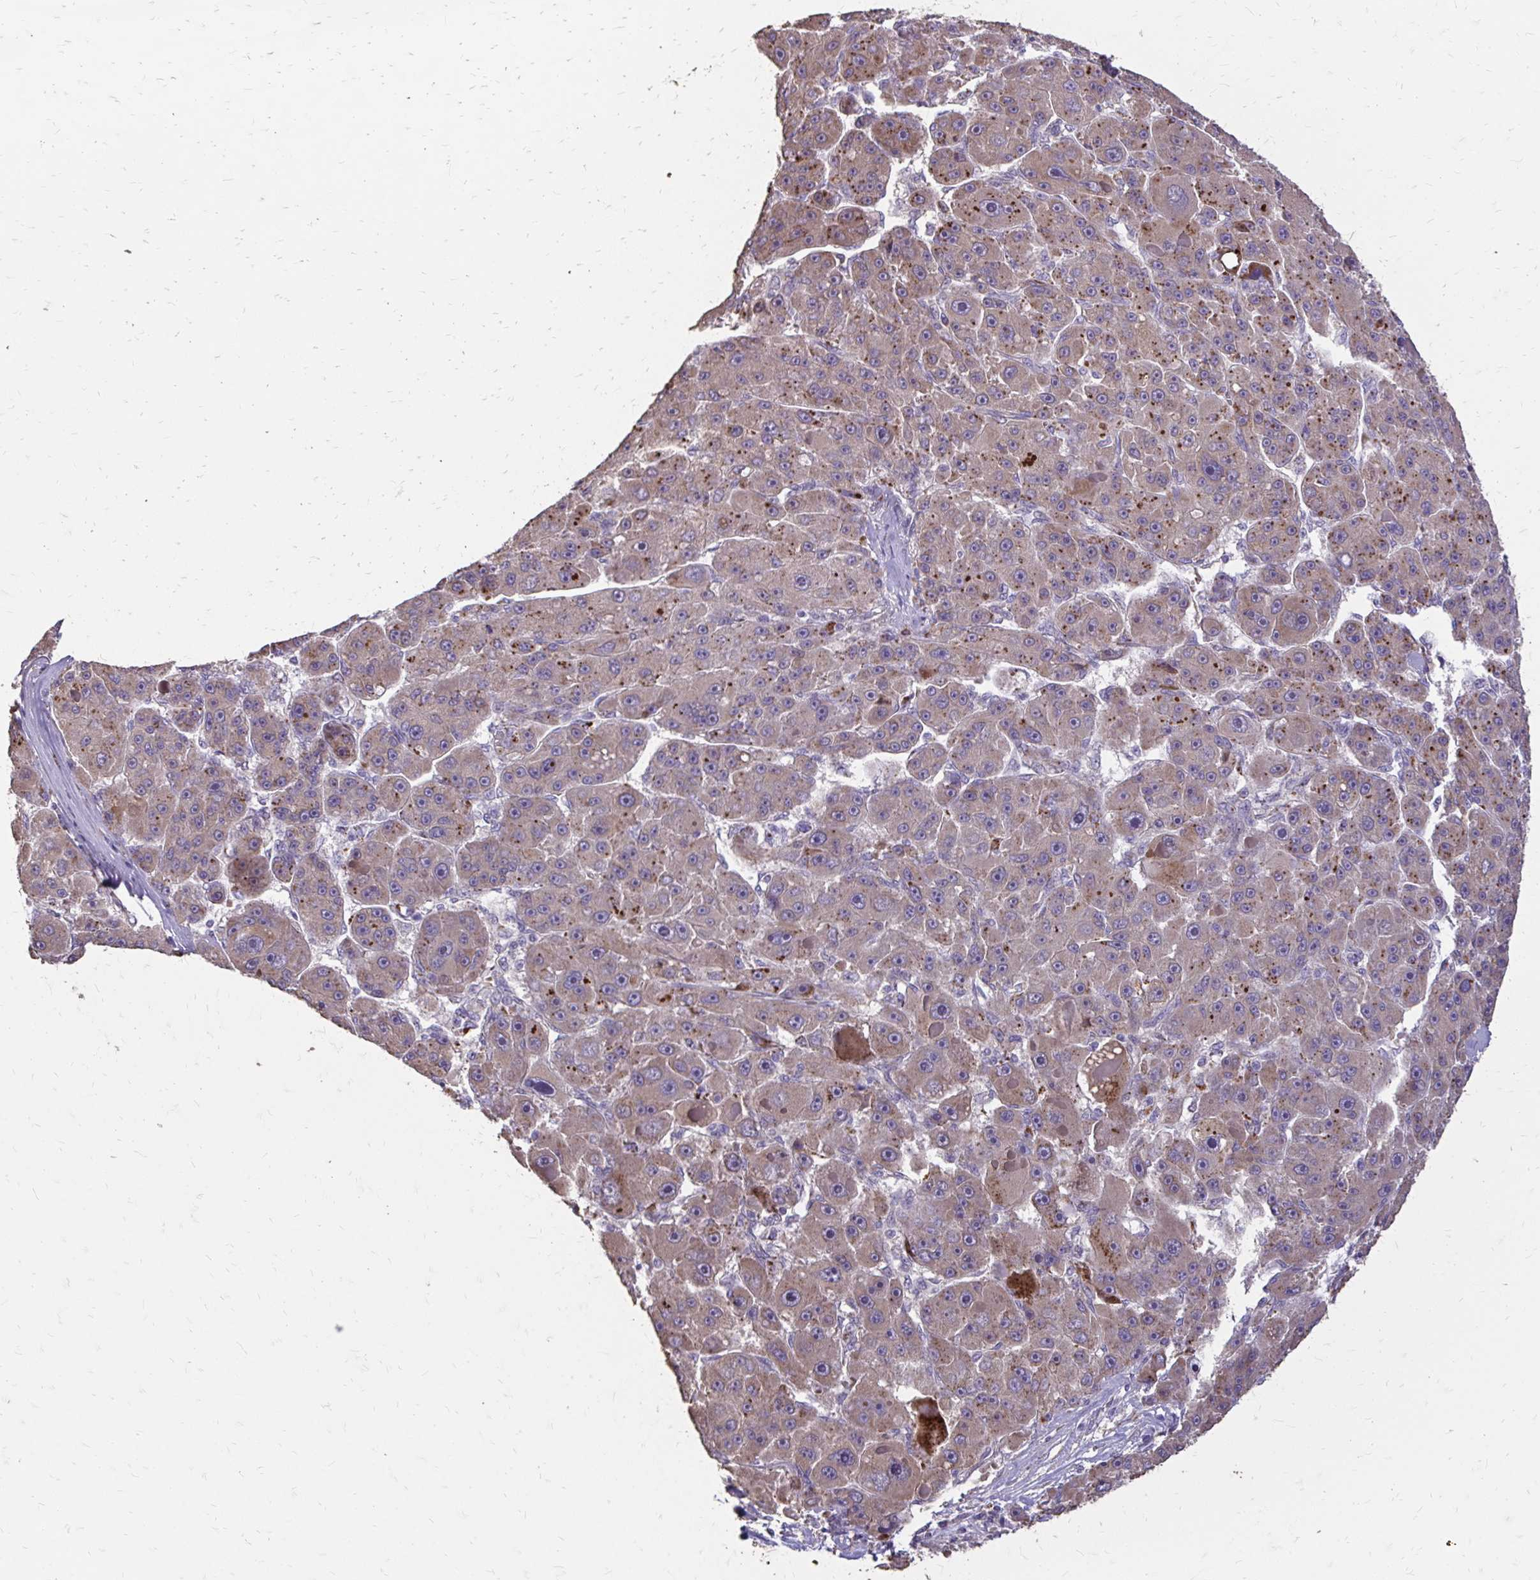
{"staining": {"intensity": "moderate", "quantity": ">75%", "location": "cytoplasmic/membranous"}, "tissue": "liver cancer", "cell_type": "Tumor cells", "image_type": "cancer", "snomed": [{"axis": "morphology", "description": "Carcinoma, Hepatocellular, NOS"}, {"axis": "topography", "description": "Liver"}], "caption": "Immunohistochemistry (IHC) image of neoplastic tissue: liver hepatocellular carcinoma stained using immunohistochemistry (IHC) shows medium levels of moderate protein expression localized specifically in the cytoplasmic/membranous of tumor cells, appearing as a cytoplasmic/membranous brown color.", "gene": "MYORG", "patient": {"sex": "male", "age": 76}}